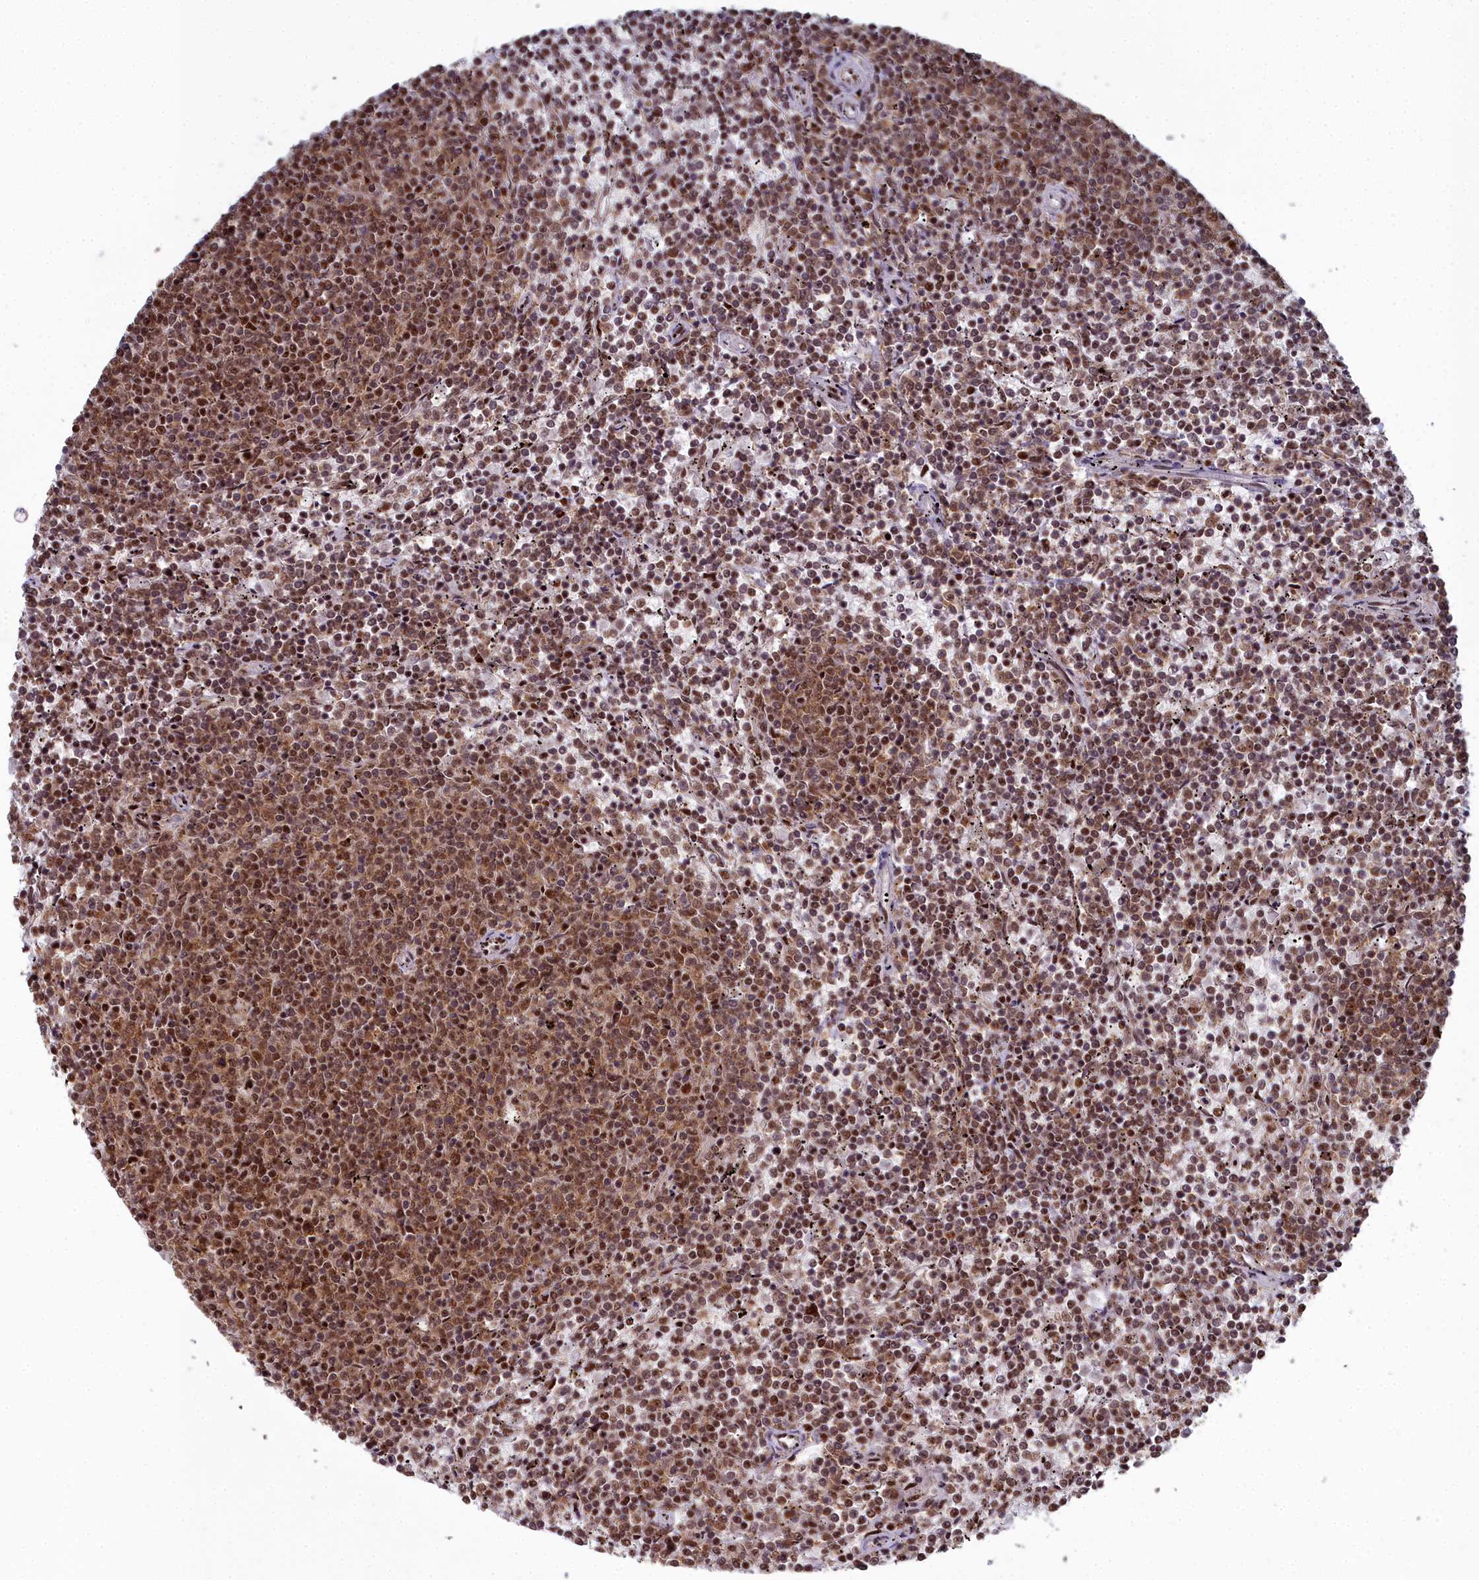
{"staining": {"intensity": "strong", "quantity": ">75%", "location": "nuclear"}, "tissue": "lymphoma", "cell_type": "Tumor cells", "image_type": "cancer", "snomed": [{"axis": "morphology", "description": "Malignant lymphoma, non-Hodgkin's type, Low grade"}, {"axis": "topography", "description": "Spleen"}], "caption": "DAB immunohistochemical staining of lymphoma displays strong nuclear protein expression in approximately >75% of tumor cells.", "gene": "SF3B3", "patient": {"sex": "female", "age": 50}}